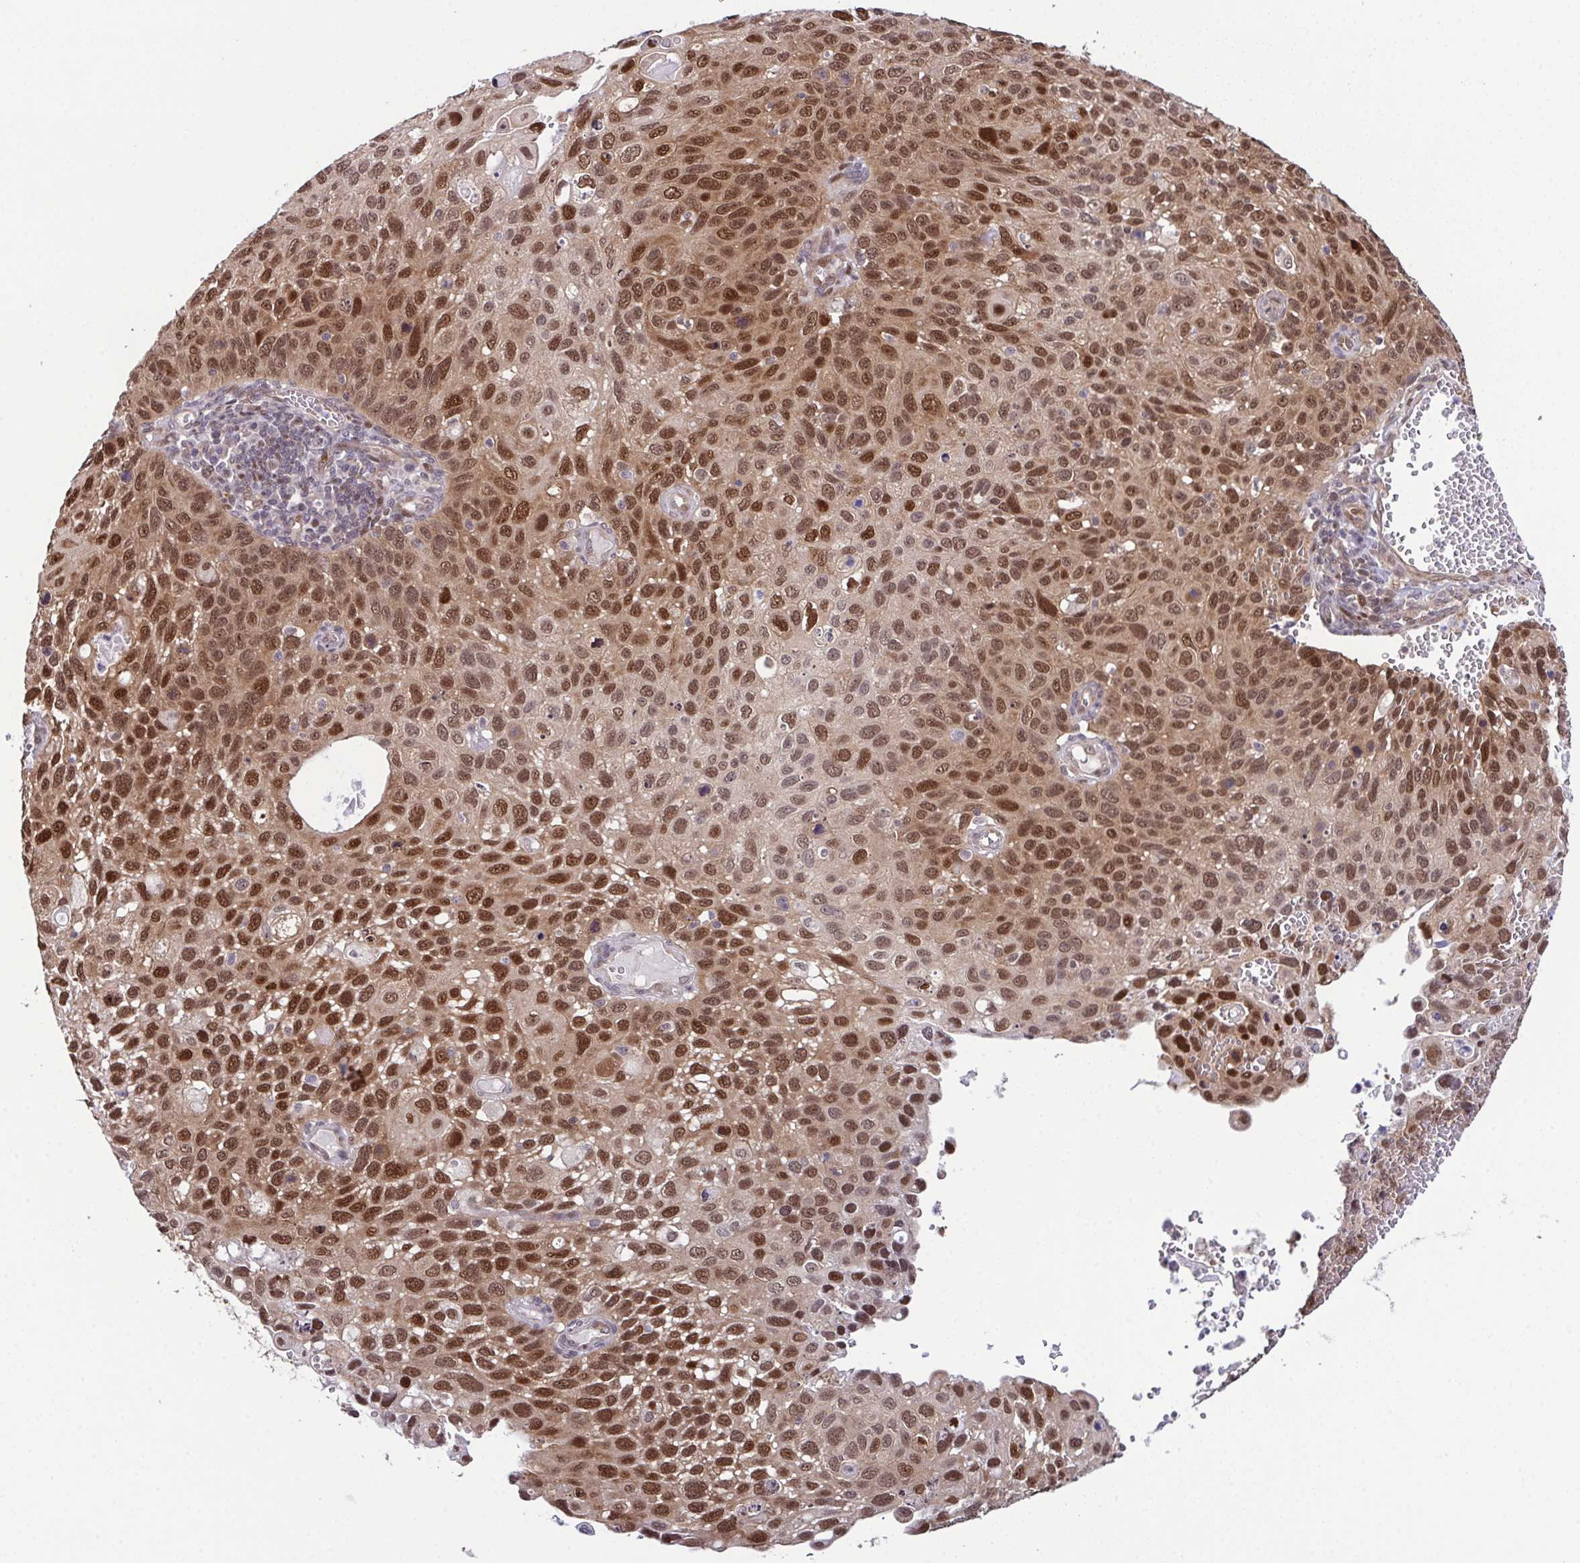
{"staining": {"intensity": "moderate", "quantity": ">75%", "location": "nuclear"}, "tissue": "cervical cancer", "cell_type": "Tumor cells", "image_type": "cancer", "snomed": [{"axis": "morphology", "description": "Squamous cell carcinoma, NOS"}, {"axis": "topography", "description": "Cervix"}], "caption": "Immunohistochemical staining of squamous cell carcinoma (cervical) shows medium levels of moderate nuclear positivity in about >75% of tumor cells.", "gene": "DNAJB1", "patient": {"sex": "female", "age": 70}}